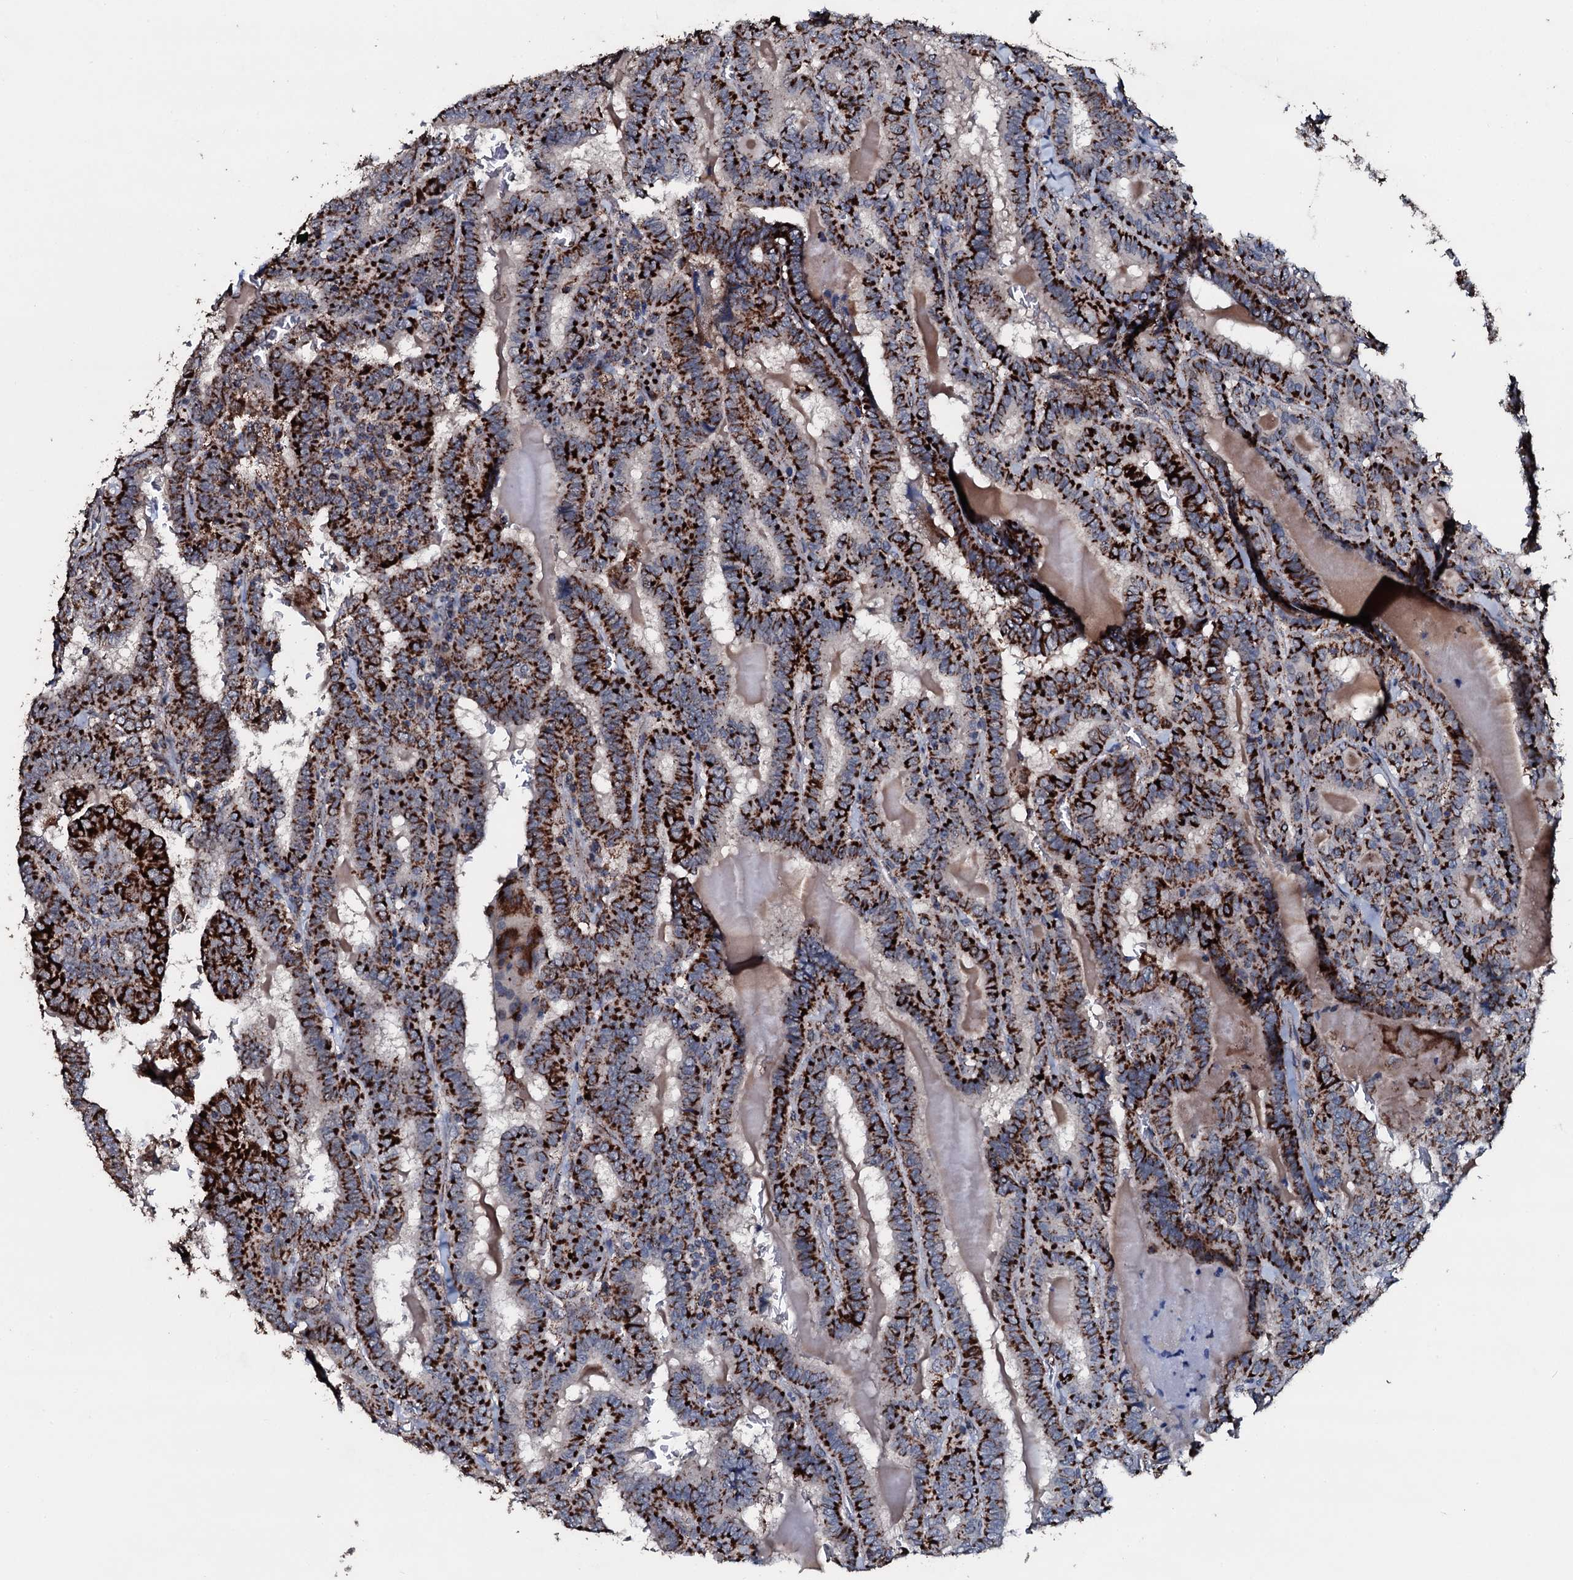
{"staining": {"intensity": "strong", "quantity": ">75%", "location": "cytoplasmic/membranous"}, "tissue": "thyroid cancer", "cell_type": "Tumor cells", "image_type": "cancer", "snomed": [{"axis": "morphology", "description": "Papillary adenocarcinoma, NOS"}, {"axis": "topography", "description": "Thyroid gland"}], "caption": "Immunohistochemistry (IHC) photomicrograph of human thyroid cancer stained for a protein (brown), which displays high levels of strong cytoplasmic/membranous expression in approximately >75% of tumor cells.", "gene": "DYNC2I2", "patient": {"sex": "female", "age": 72}}